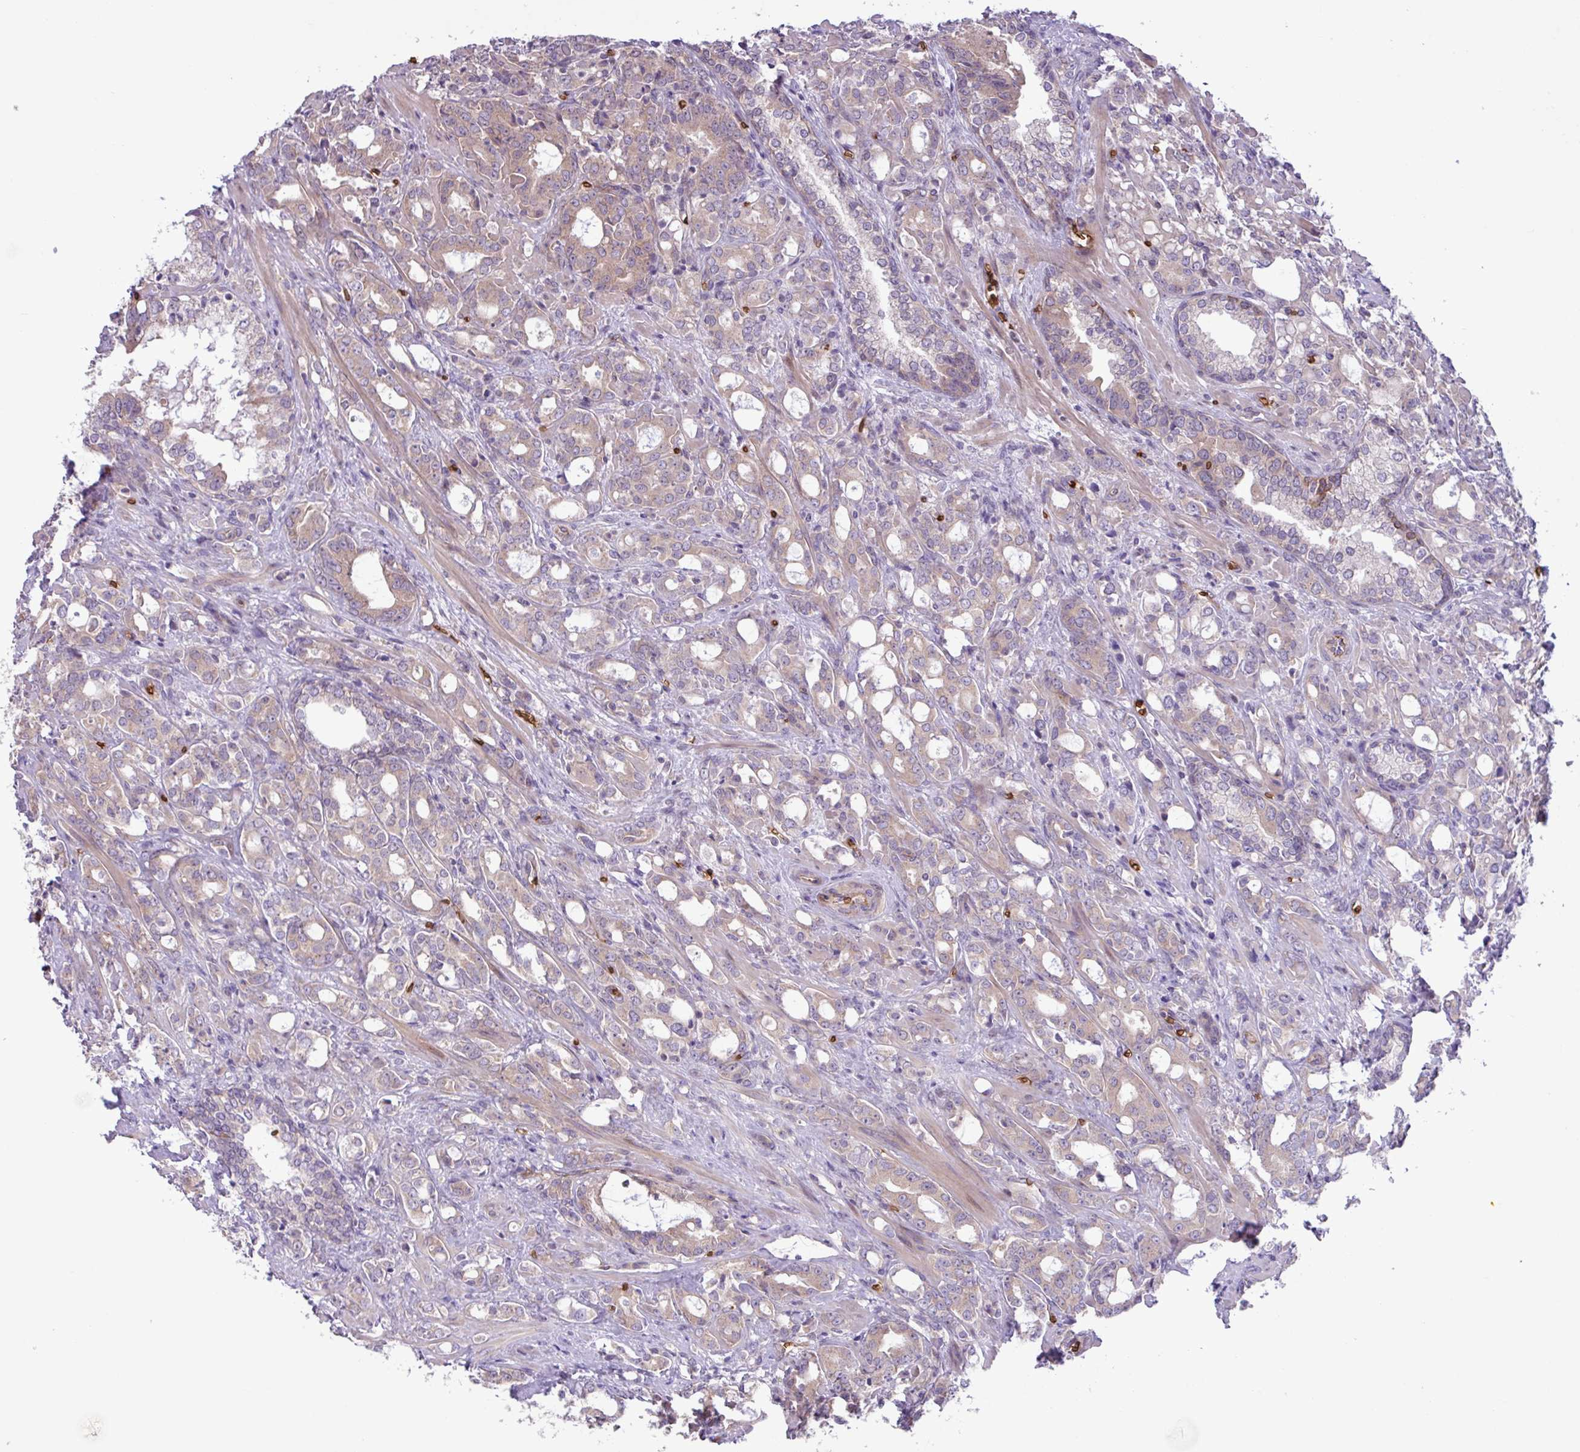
{"staining": {"intensity": "weak", "quantity": "25%-75%", "location": "cytoplasmic/membranous"}, "tissue": "prostate cancer", "cell_type": "Tumor cells", "image_type": "cancer", "snomed": [{"axis": "morphology", "description": "Adenocarcinoma, High grade"}, {"axis": "topography", "description": "Prostate"}], "caption": "Immunohistochemistry (DAB) staining of prostate cancer reveals weak cytoplasmic/membranous protein staining in approximately 25%-75% of tumor cells. Using DAB (3,3'-diaminobenzidine) (brown) and hematoxylin (blue) stains, captured at high magnification using brightfield microscopy.", "gene": "RAD21L1", "patient": {"sex": "male", "age": 72}}